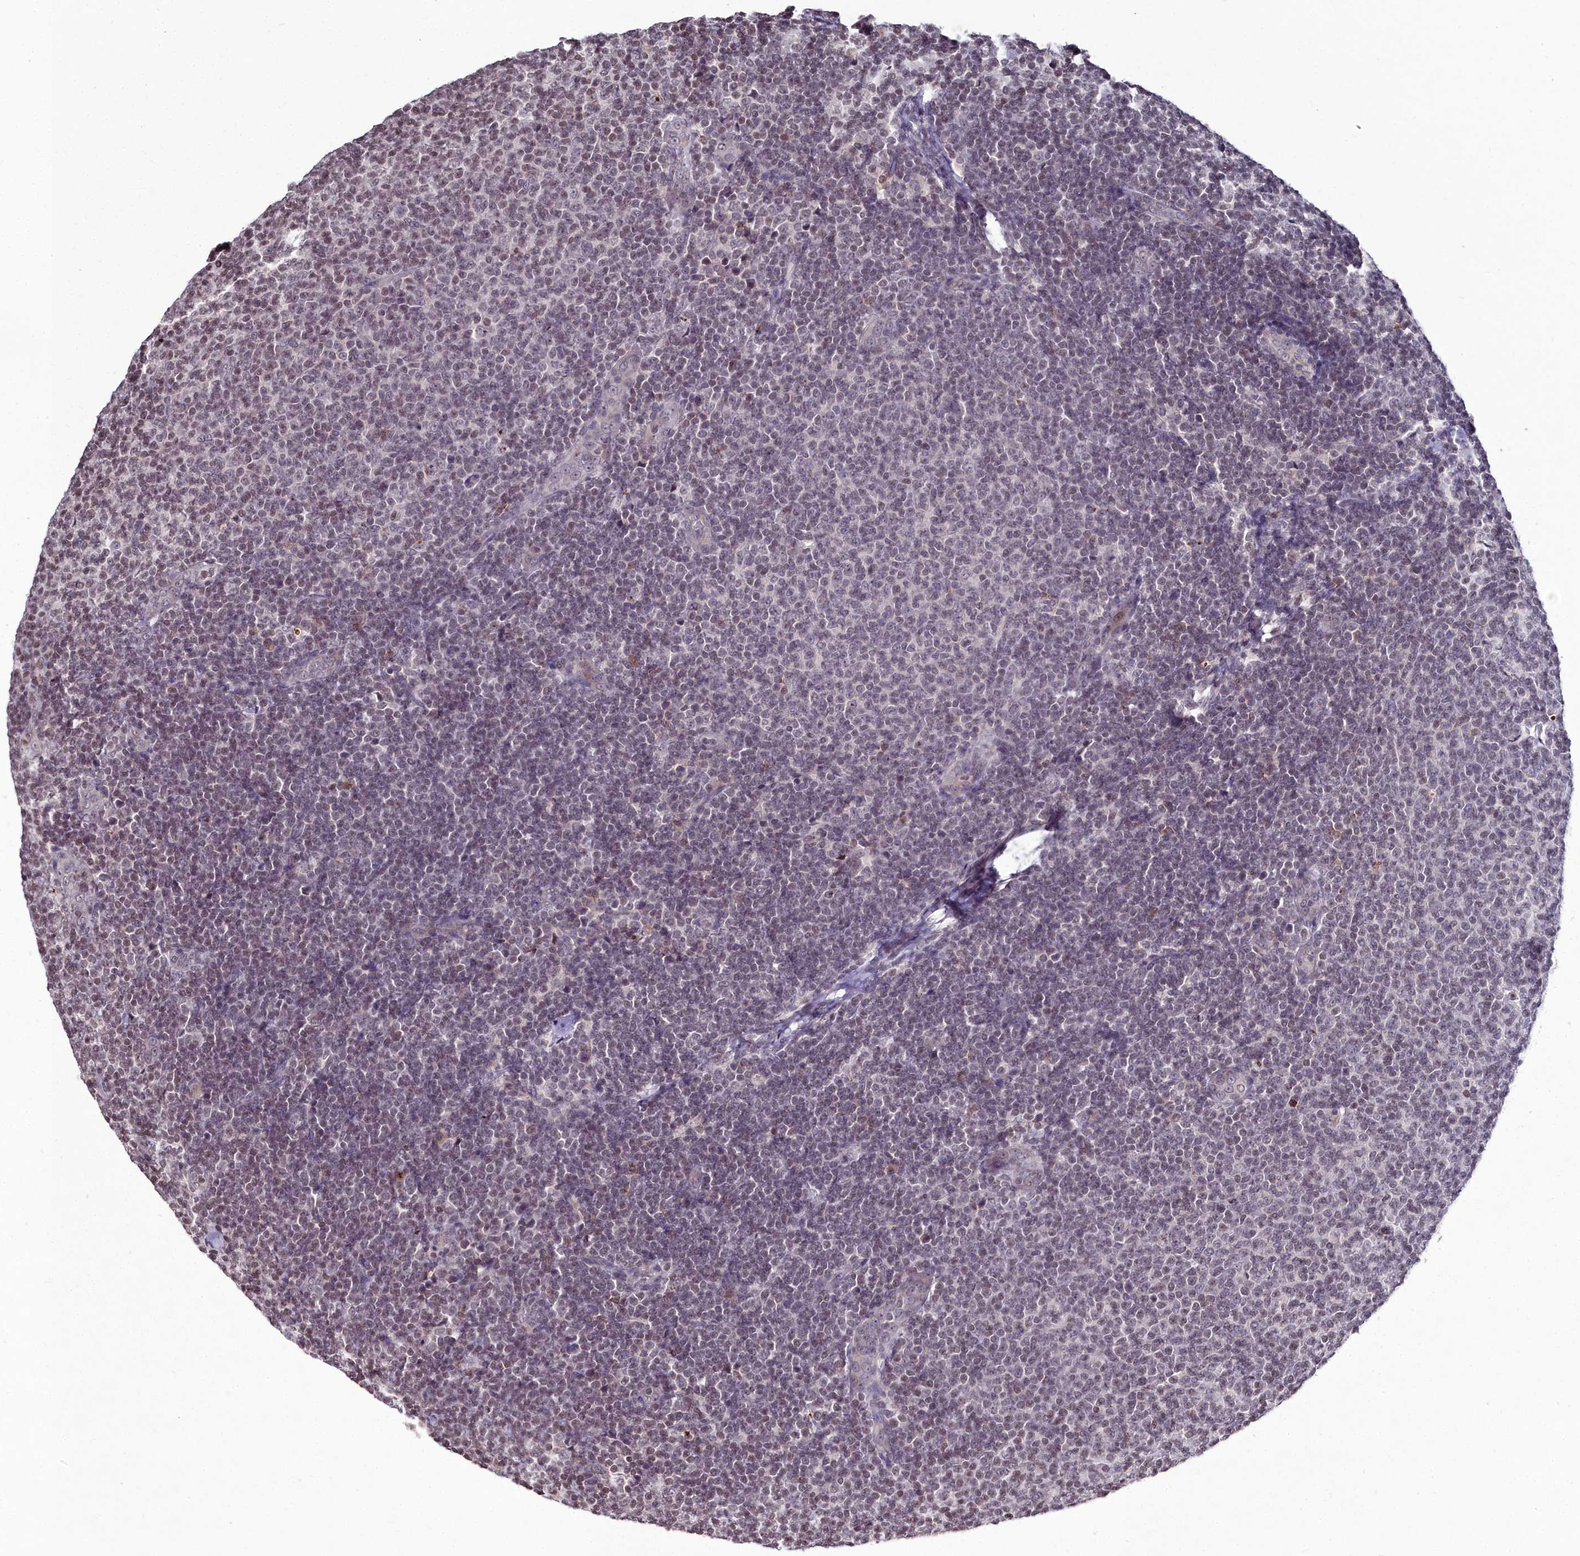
{"staining": {"intensity": "weak", "quantity": "<25%", "location": "nuclear"}, "tissue": "lymphoma", "cell_type": "Tumor cells", "image_type": "cancer", "snomed": [{"axis": "morphology", "description": "Malignant lymphoma, non-Hodgkin's type, Low grade"}, {"axis": "topography", "description": "Lymph node"}], "caption": "Tumor cells show no significant positivity in malignant lymphoma, non-Hodgkin's type (low-grade).", "gene": "FZD4", "patient": {"sex": "male", "age": 66}}